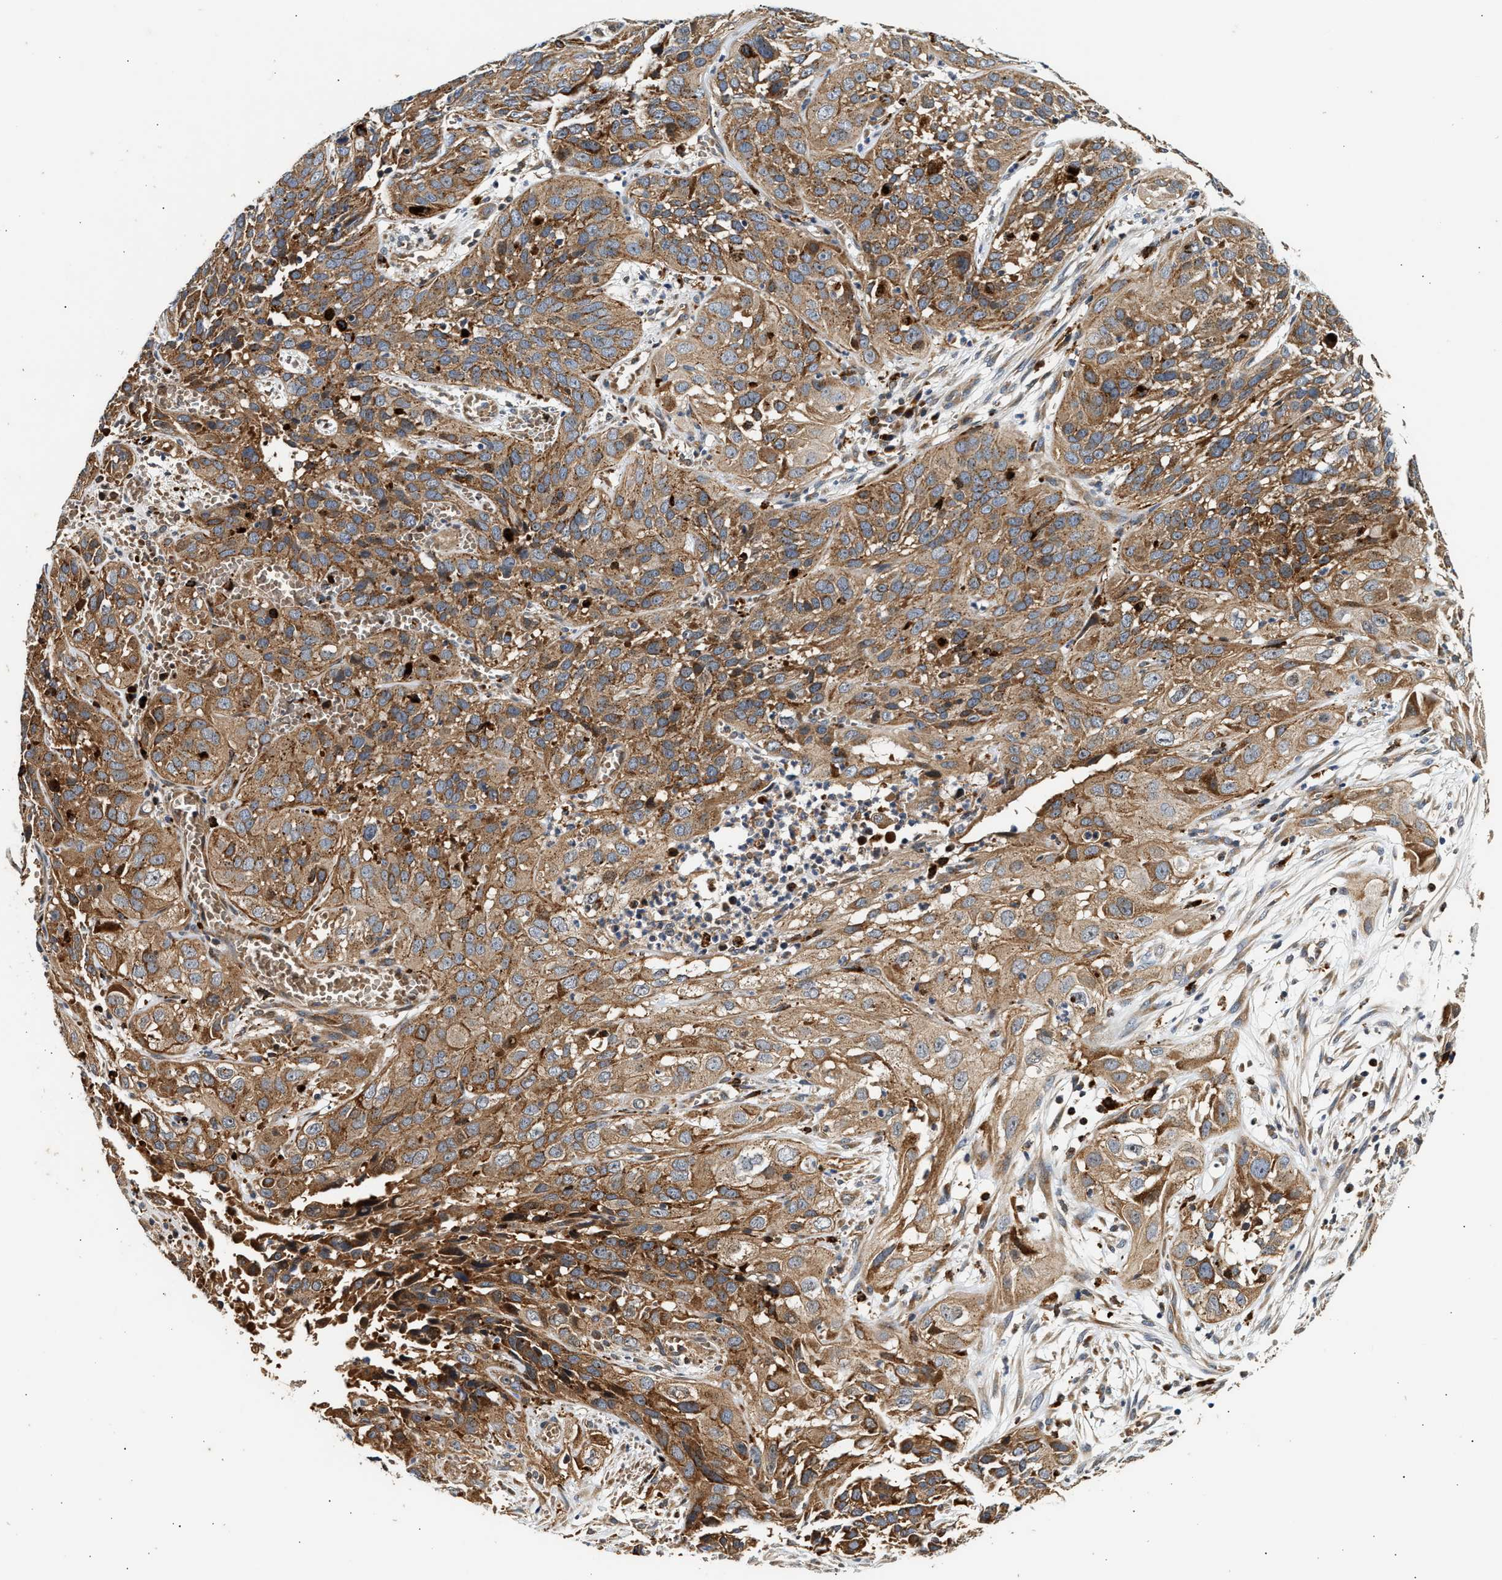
{"staining": {"intensity": "moderate", "quantity": ">75%", "location": "cytoplasmic/membranous"}, "tissue": "cervical cancer", "cell_type": "Tumor cells", "image_type": "cancer", "snomed": [{"axis": "morphology", "description": "Squamous cell carcinoma, NOS"}, {"axis": "topography", "description": "Cervix"}], "caption": "Moderate cytoplasmic/membranous expression for a protein is identified in about >75% of tumor cells of cervical squamous cell carcinoma using immunohistochemistry (IHC).", "gene": "PLD3", "patient": {"sex": "female", "age": 32}}